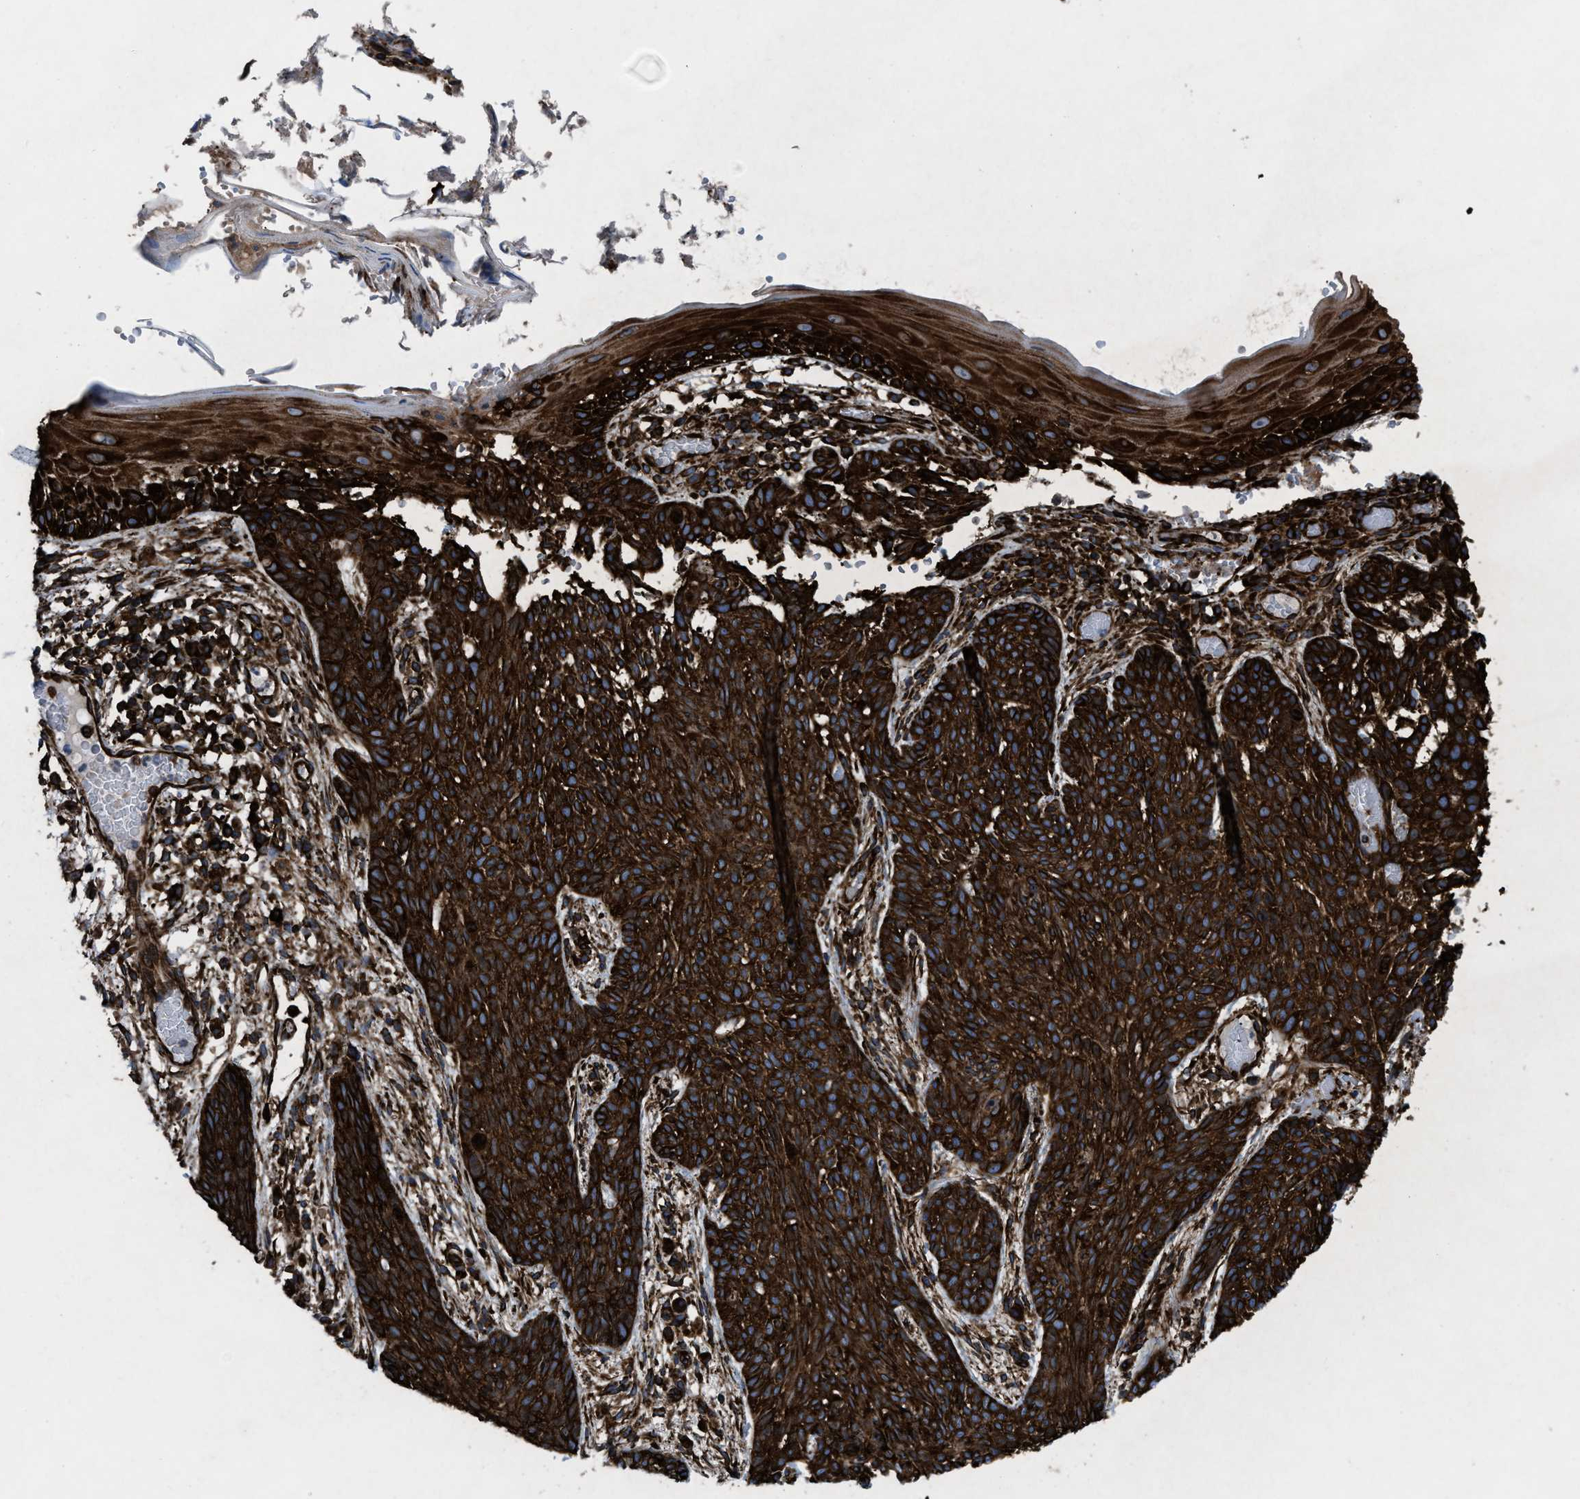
{"staining": {"intensity": "strong", "quantity": ">75%", "location": "cytoplasmic/membranous"}, "tissue": "skin cancer", "cell_type": "Tumor cells", "image_type": "cancer", "snomed": [{"axis": "morphology", "description": "Basal cell carcinoma"}, {"axis": "topography", "description": "Skin"}], "caption": "Skin cancer was stained to show a protein in brown. There is high levels of strong cytoplasmic/membranous expression in approximately >75% of tumor cells. The protein of interest is stained brown, and the nuclei are stained in blue (DAB IHC with brightfield microscopy, high magnification).", "gene": "CAPRIN1", "patient": {"sex": "female", "age": 59}}